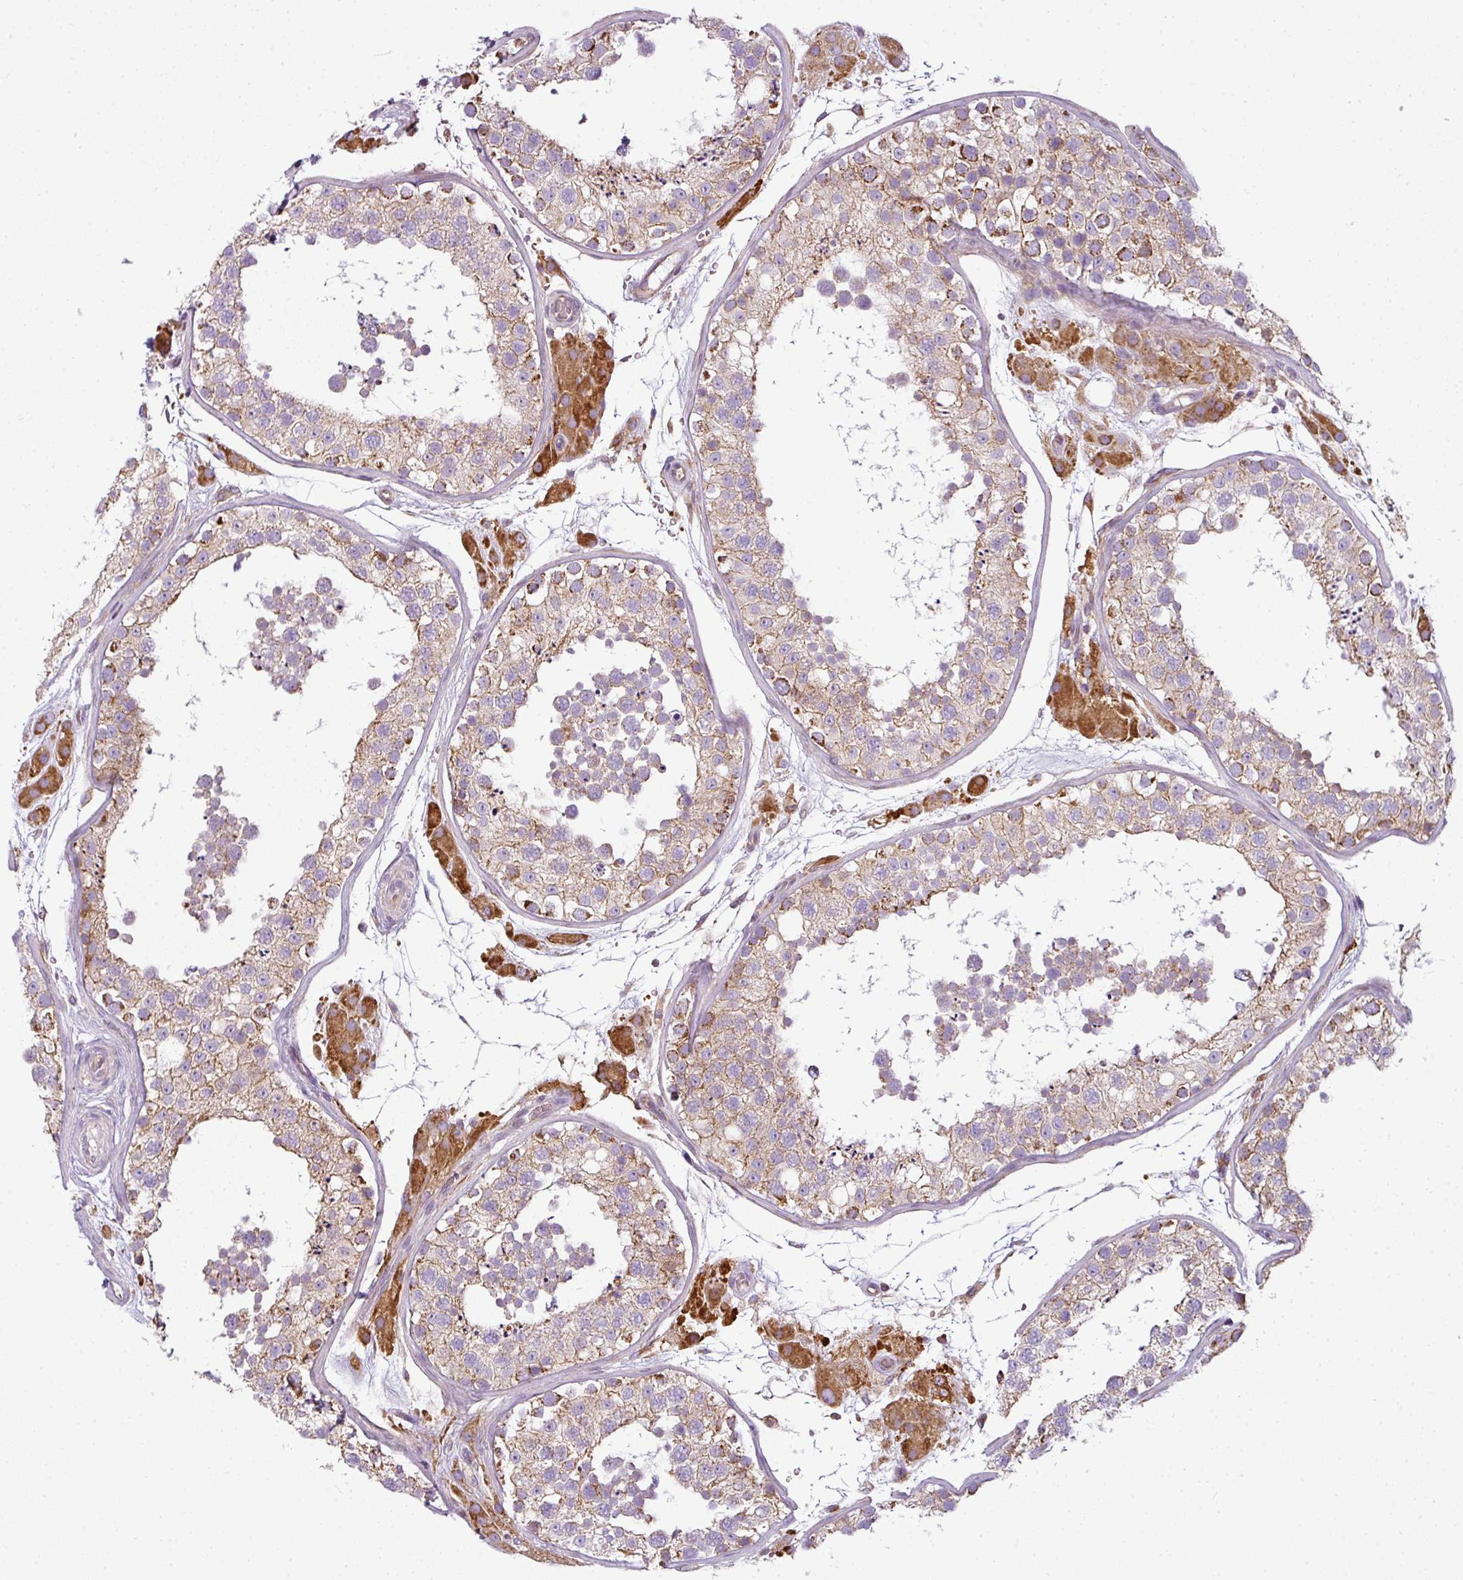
{"staining": {"intensity": "moderate", "quantity": "25%-75%", "location": "cytoplasmic/membranous"}, "tissue": "testis", "cell_type": "Cells in seminiferous ducts", "image_type": "normal", "snomed": [{"axis": "morphology", "description": "Normal tissue, NOS"}, {"axis": "topography", "description": "Testis"}], "caption": "This photomicrograph exhibits benign testis stained with immunohistochemistry (IHC) to label a protein in brown. The cytoplasmic/membranous of cells in seminiferous ducts show moderate positivity for the protein. Nuclei are counter-stained blue.", "gene": "ANKRD18A", "patient": {"sex": "male", "age": 26}}